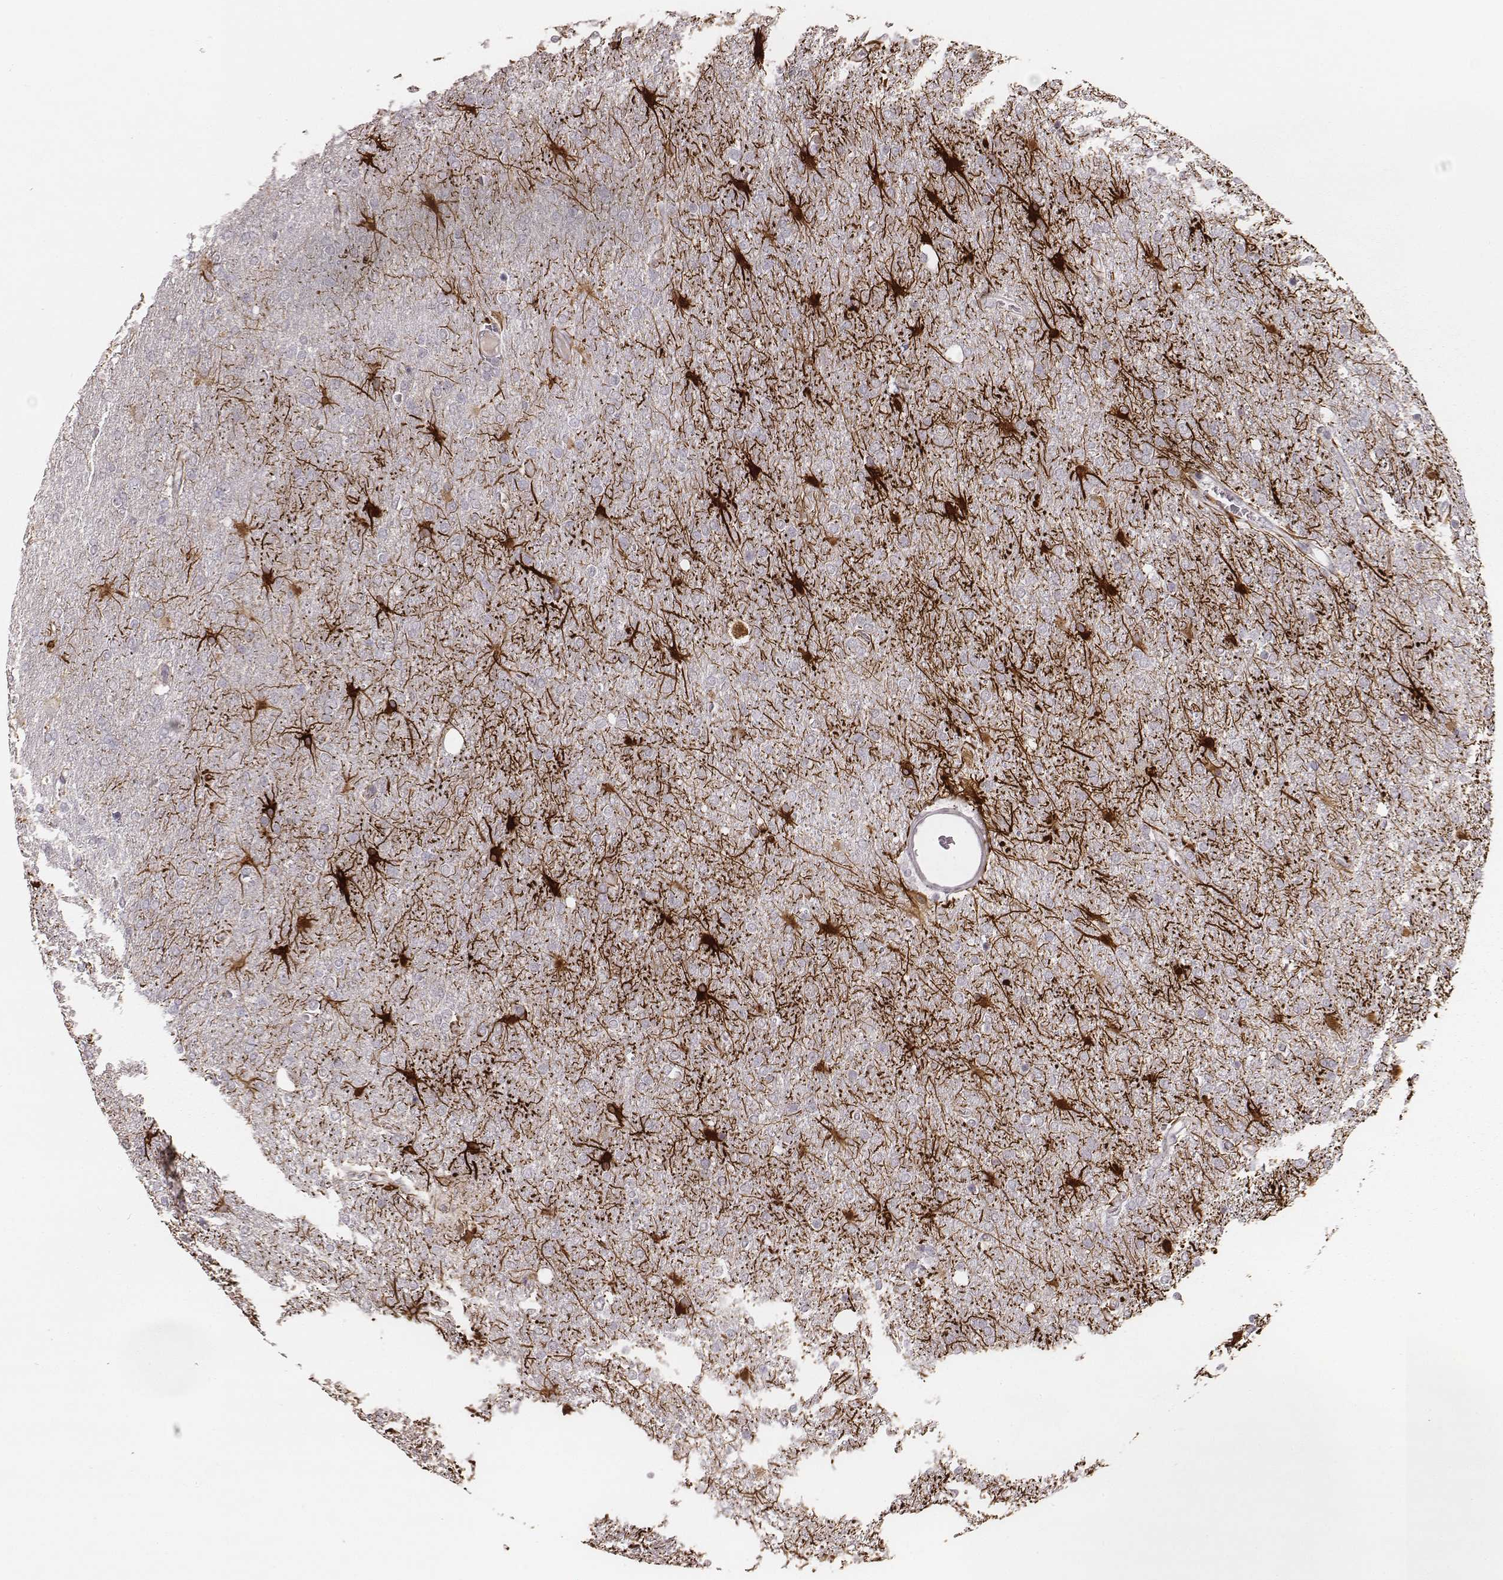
{"staining": {"intensity": "negative", "quantity": "none", "location": "none"}, "tissue": "glioma", "cell_type": "Tumor cells", "image_type": "cancer", "snomed": [{"axis": "morphology", "description": "Glioma, malignant, High grade"}, {"axis": "topography", "description": "Cerebral cortex"}], "caption": "This is an immunohistochemistry (IHC) micrograph of human glioma. There is no staining in tumor cells.", "gene": "SLC7A4", "patient": {"sex": "male", "age": 70}}